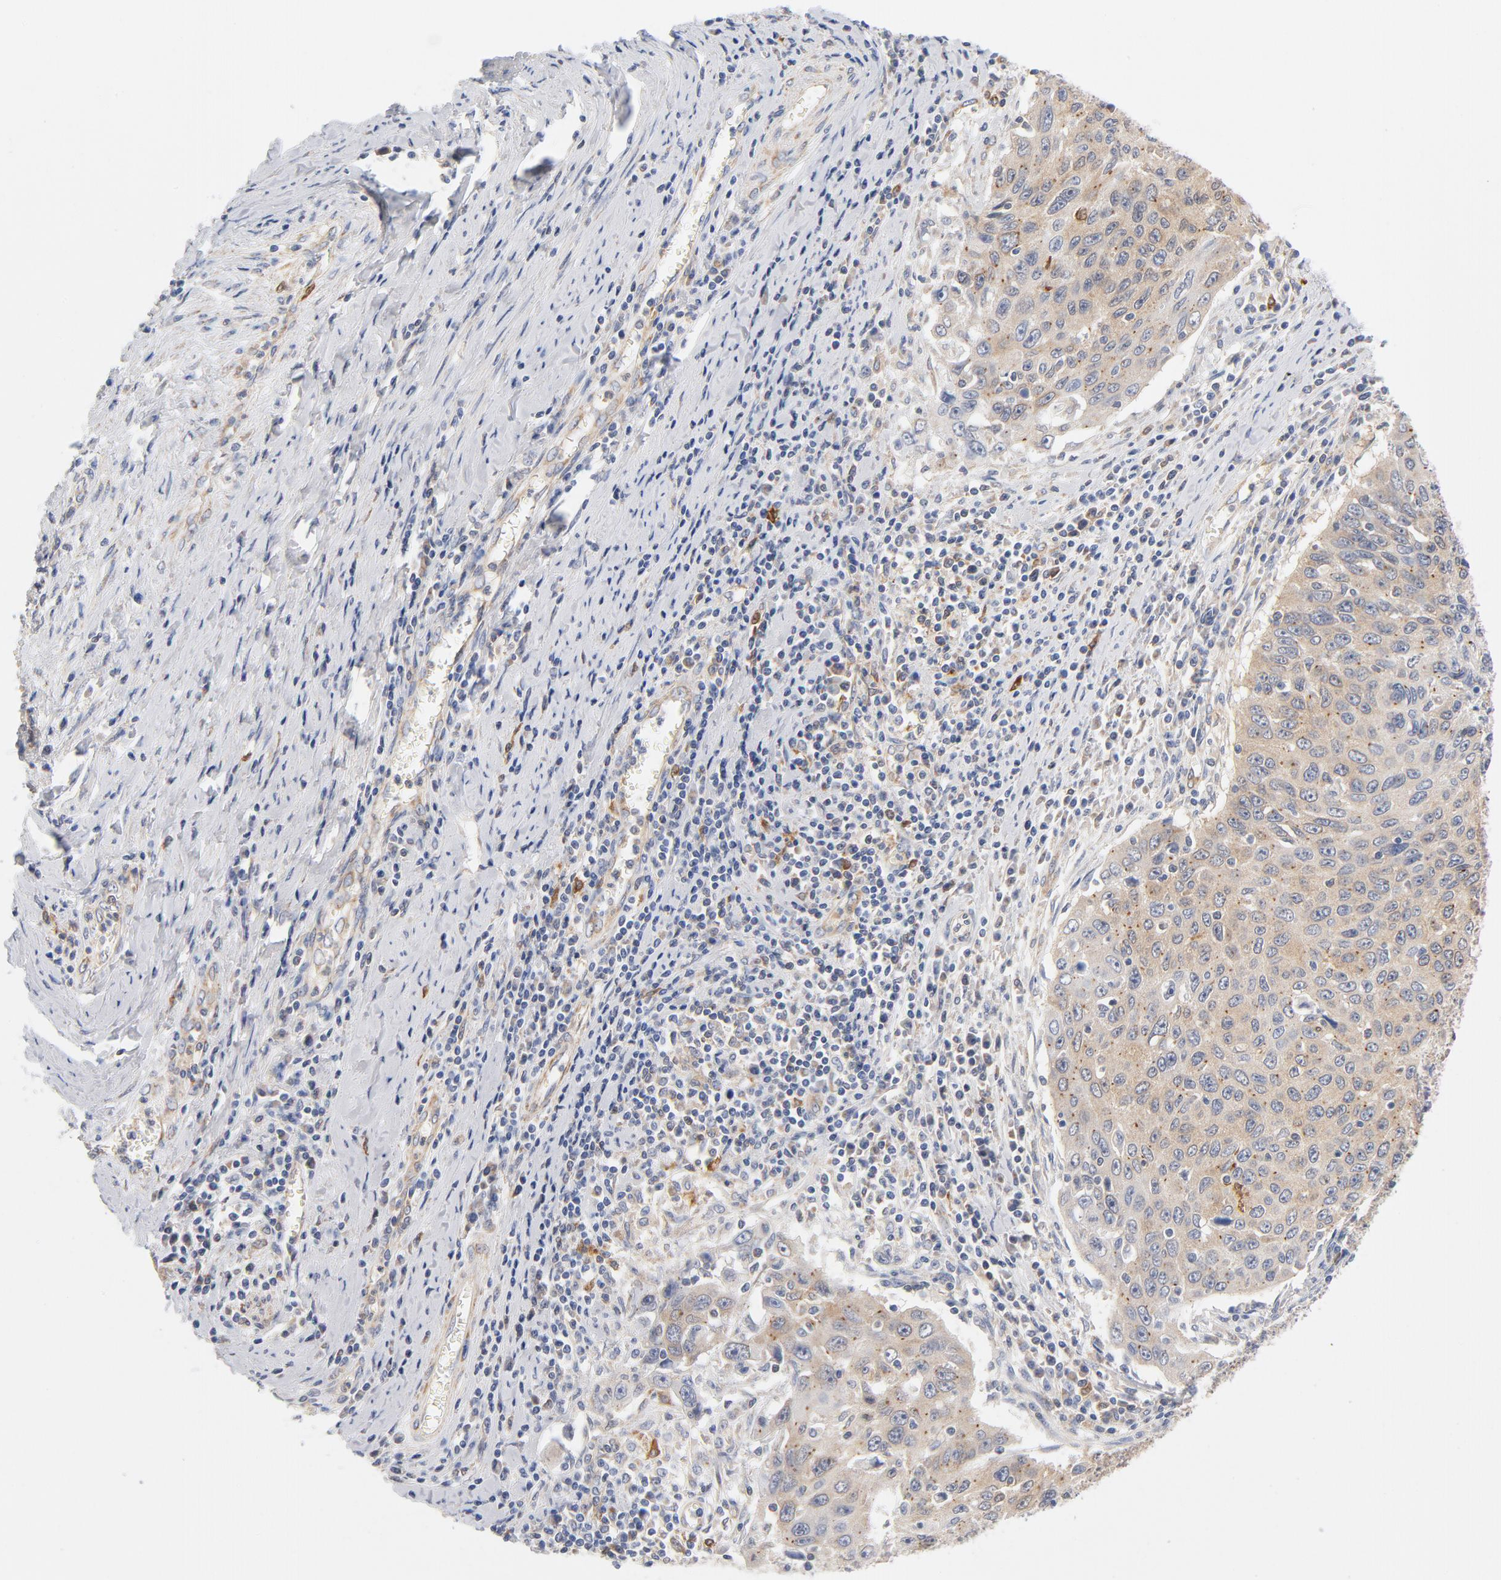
{"staining": {"intensity": "negative", "quantity": "none", "location": "none"}, "tissue": "cervical cancer", "cell_type": "Tumor cells", "image_type": "cancer", "snomed": [{"axis": "morphology", "description": "Squamous cell carcinoma, NOS"}, {"axis": "topography", "description": "Cervix"}], "caption": "Tumor cells show no significant expression in squamous cell carcinoma (cervical).", "gene": "ASMTL", "patient": {"sex": "female", "age": 53}}